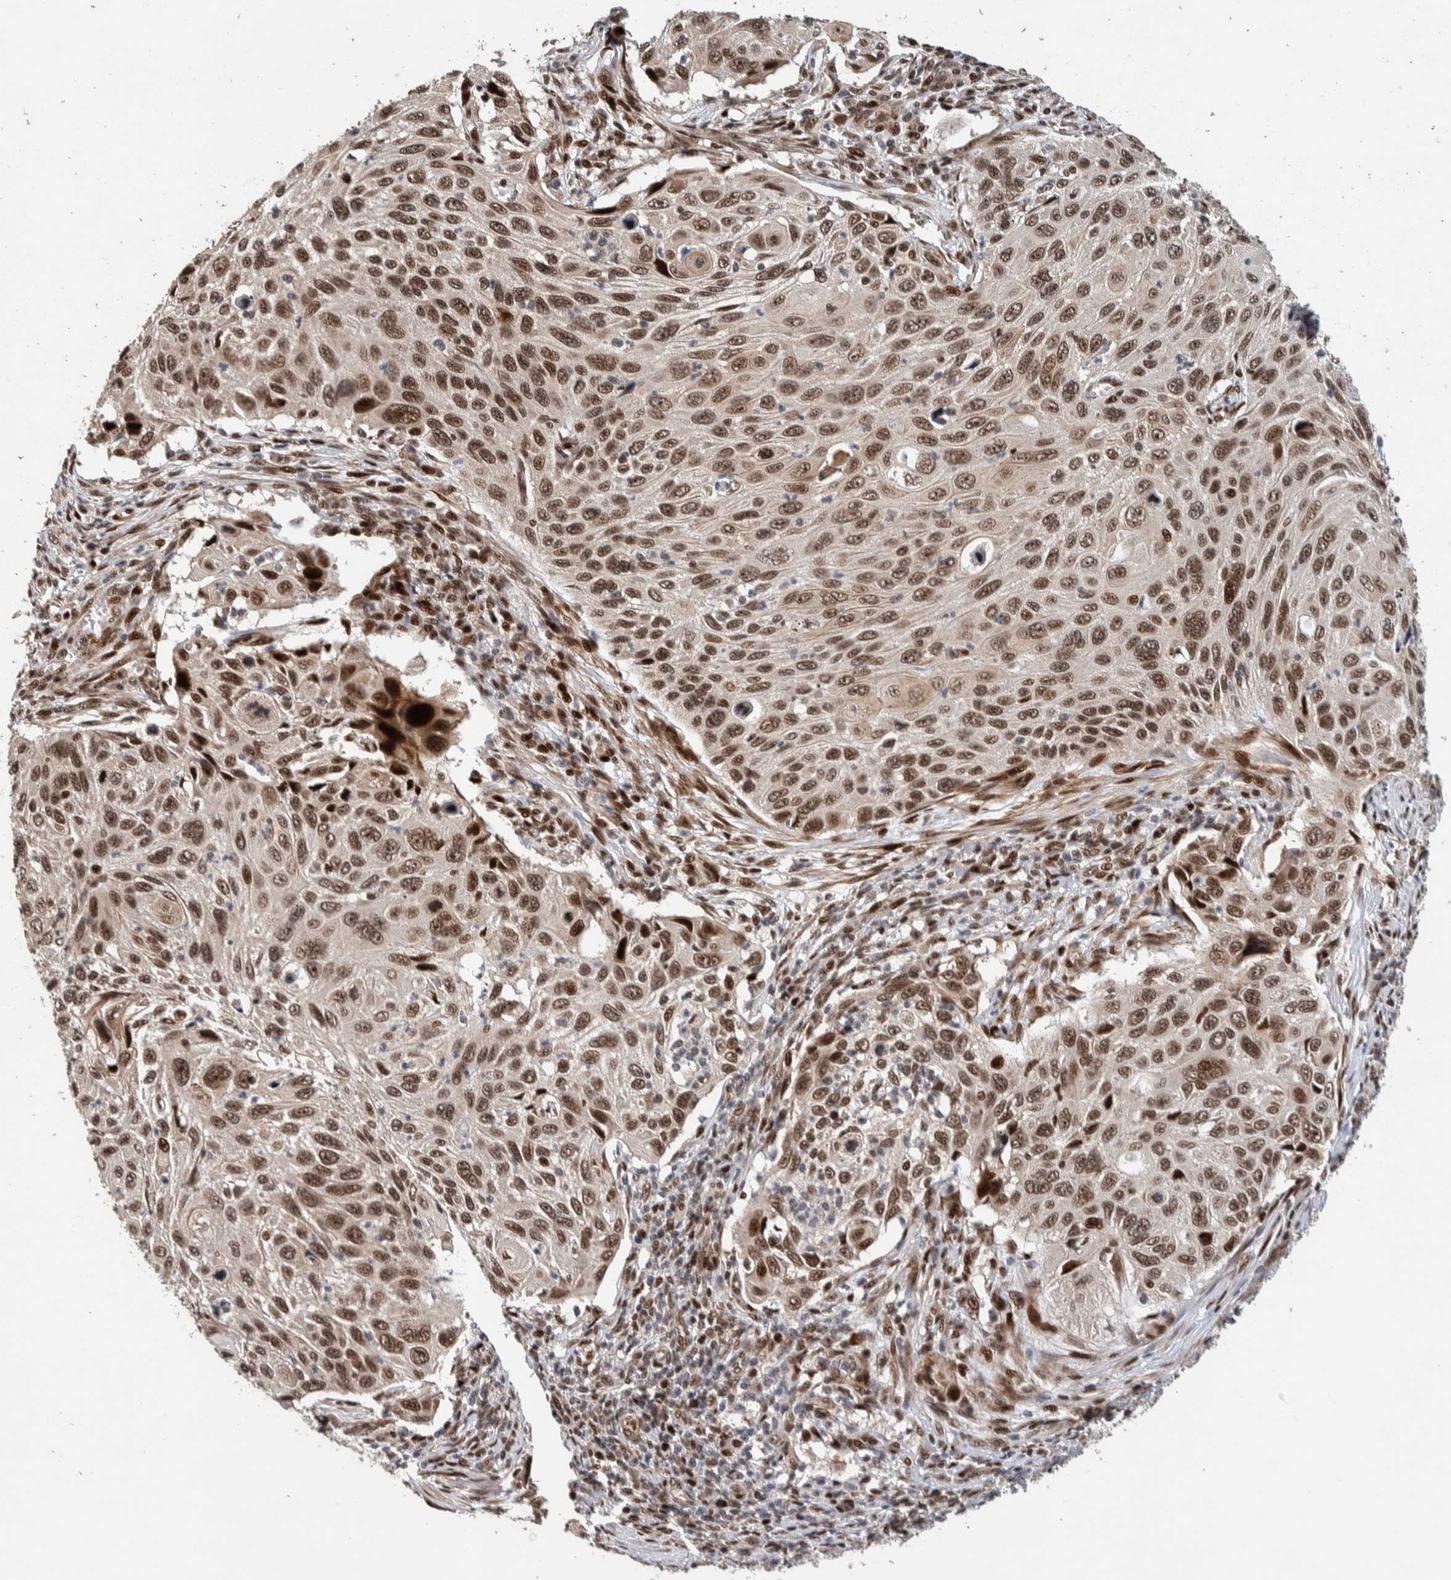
{"staining": {"intensity": "moderate", "quantity": ">75%", "location": "nuclear"}, "tissue": "cervical cancer", "cell_type": "Tumor cells", "image_type": "cancer", "snomed": [{"axis": "morphology", "description": "Squamous cell carcinoma, NOS"}, {"axis": "topography", "description": "Cervix"}], "caption": "Immunohistochemistry (IHC) of cervical cancer (squamous cell carcinoma) demonstrates medium levels of moderate nuclear staining in about >75% of tumor cells.", "gene": "CHD4", "patient": {"sex": "female", "age": 70}}